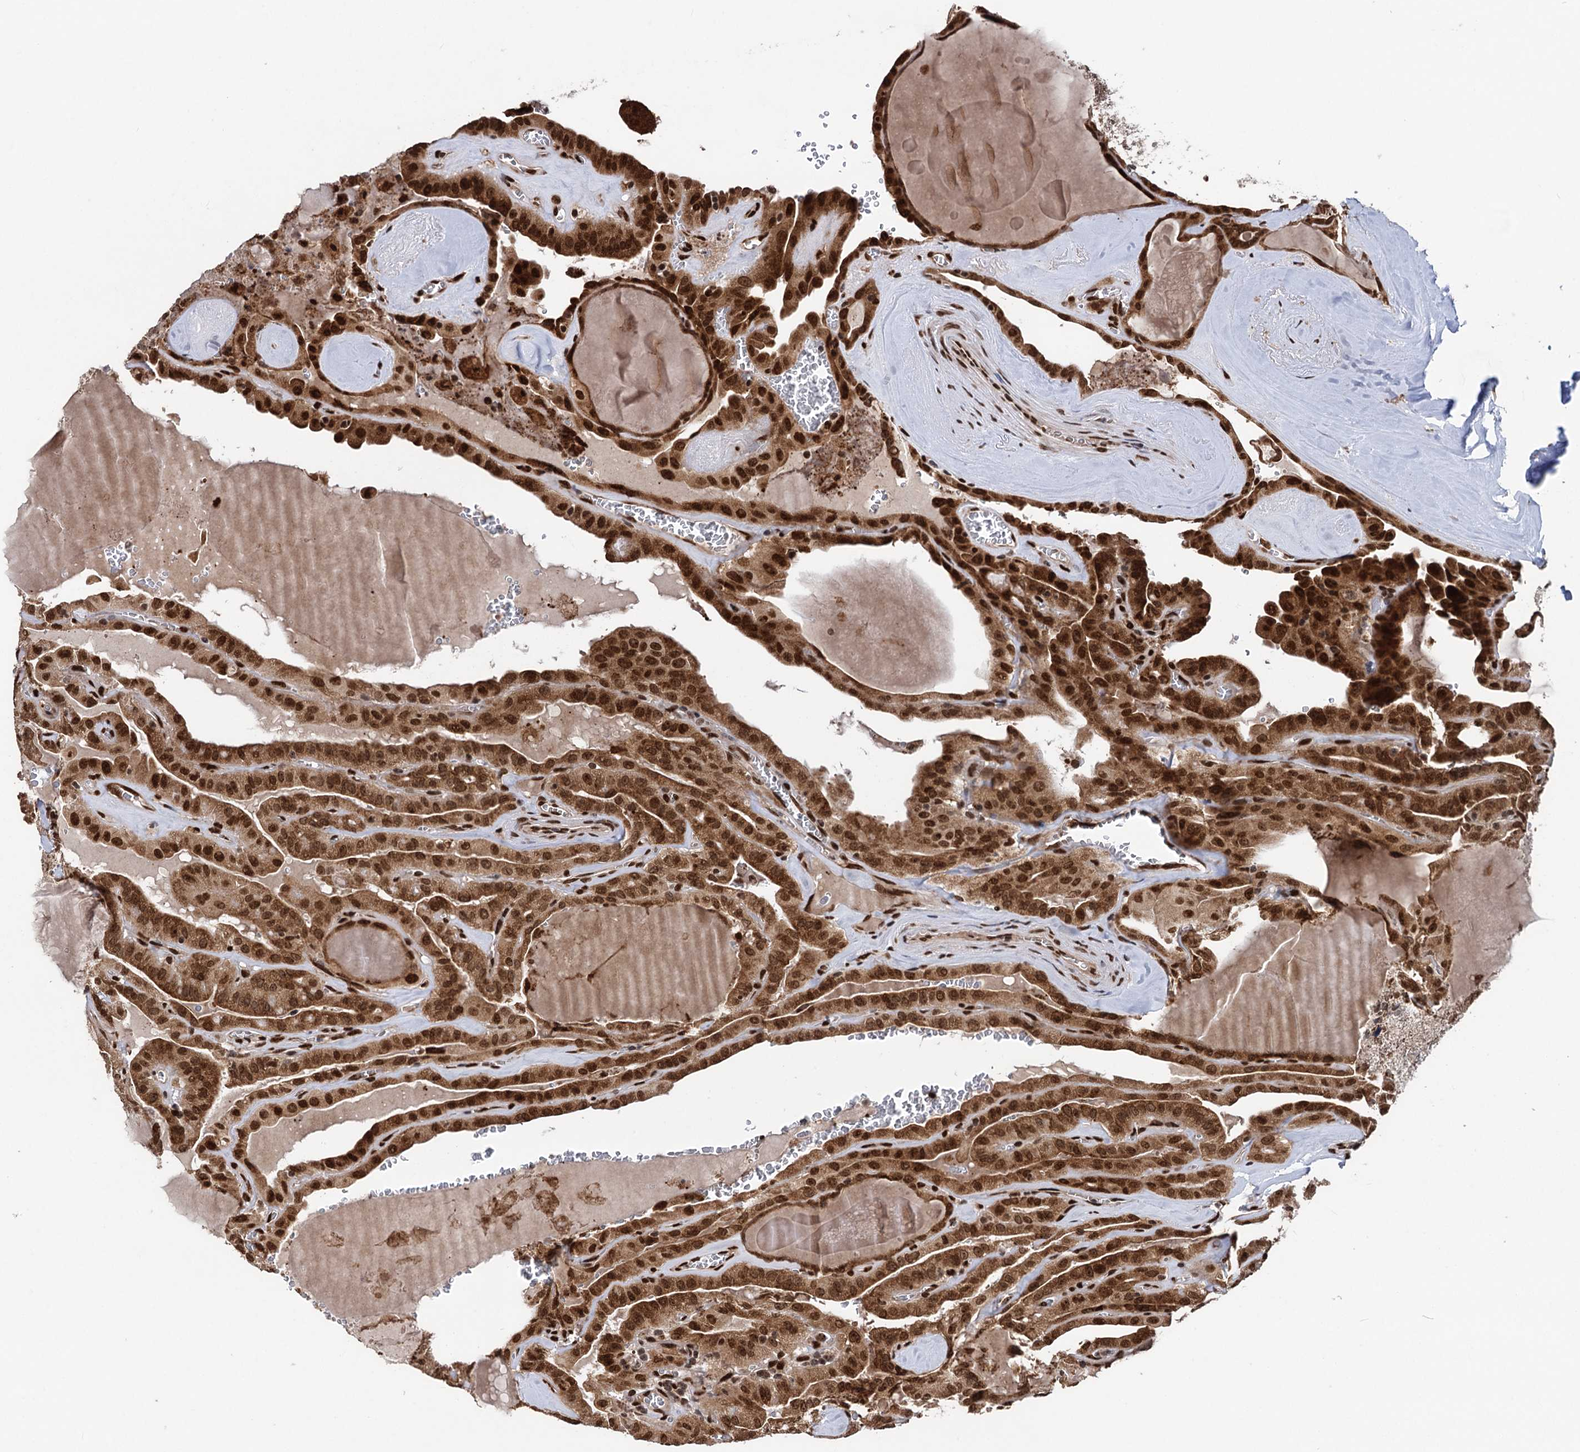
{"staining": {"intensity": "moderate", "quantity": ">75%", "location": "cytoplasmic/membranous,nuclear"}, "tissue": "thyroid cancer", "cell_type": "Tumor cells", "image_type": "cancer", "snomed": [{"axis": "morphology", "description": "Papillary adenocarcinoma, NOS"}, {"axis": "topography", "description": "Thyroid gland"}], "caption": "This micrograph displays immunohistochemistry (IHC) staining of human thyroid cancer, with medium moderate cytoplasmic/membranous and nuclear expression in about >75% of tumor cells.", "gene": "MESD", "patient": {"sex": "male", "age": 52}}